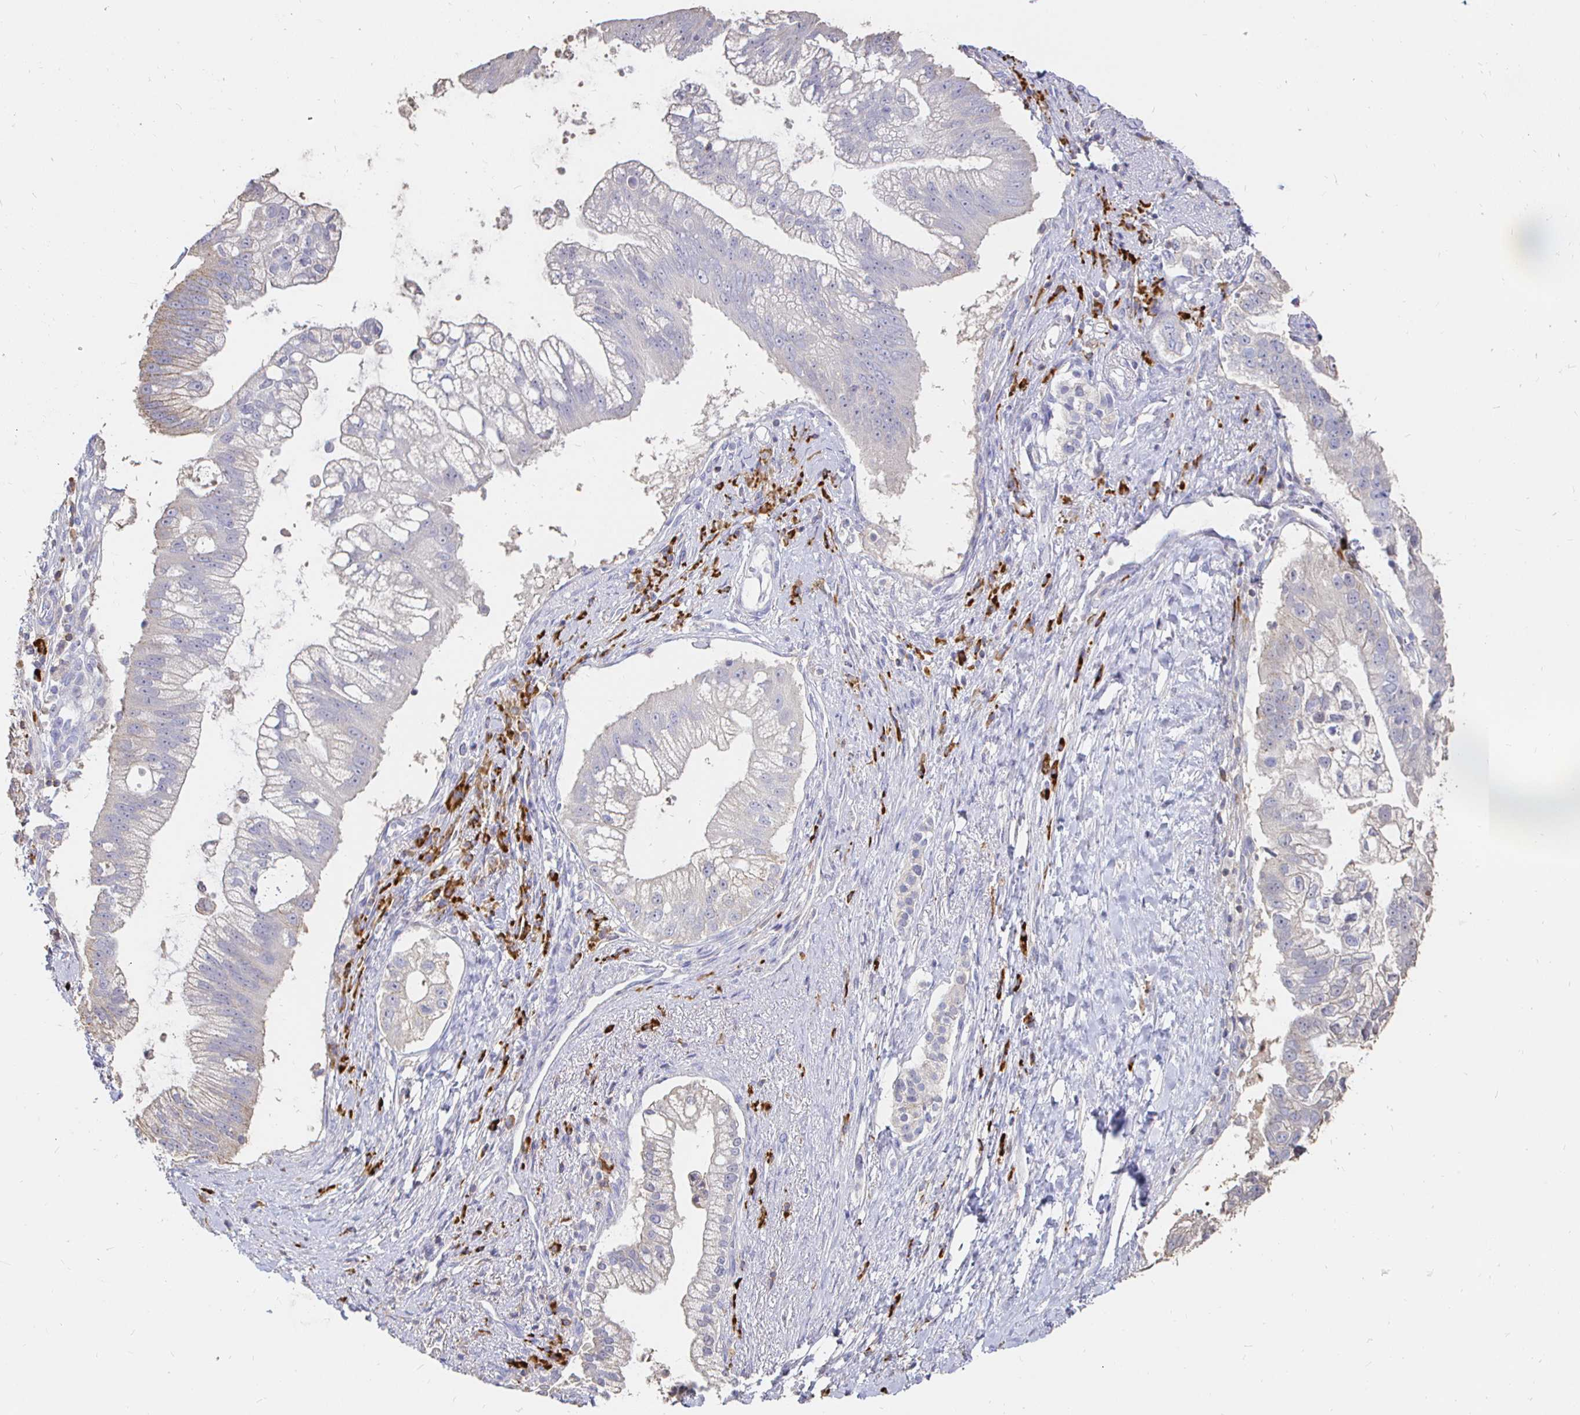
{"staining": {"intensity": "weak", "quantity": "<25%", "location": "cytoplasmic/membranous"}, "tissue": "pancreatic cancer", "cell_type": "Tumor cells", "image_type": "cancer", "snomed": [{"axis": "morphology", "description": "Adenocarcinoma, NOS"}, {"axis": "topography", "description": "Pancreas"}], "caption": "Immunohistochemistry (IHC) micrograph of human pancreatic cancer stained for a protein (brown), which exhibits no staining in tumor cells.", "gene": "CXCR3", "patient": {"sex": "male", "age": 70}}